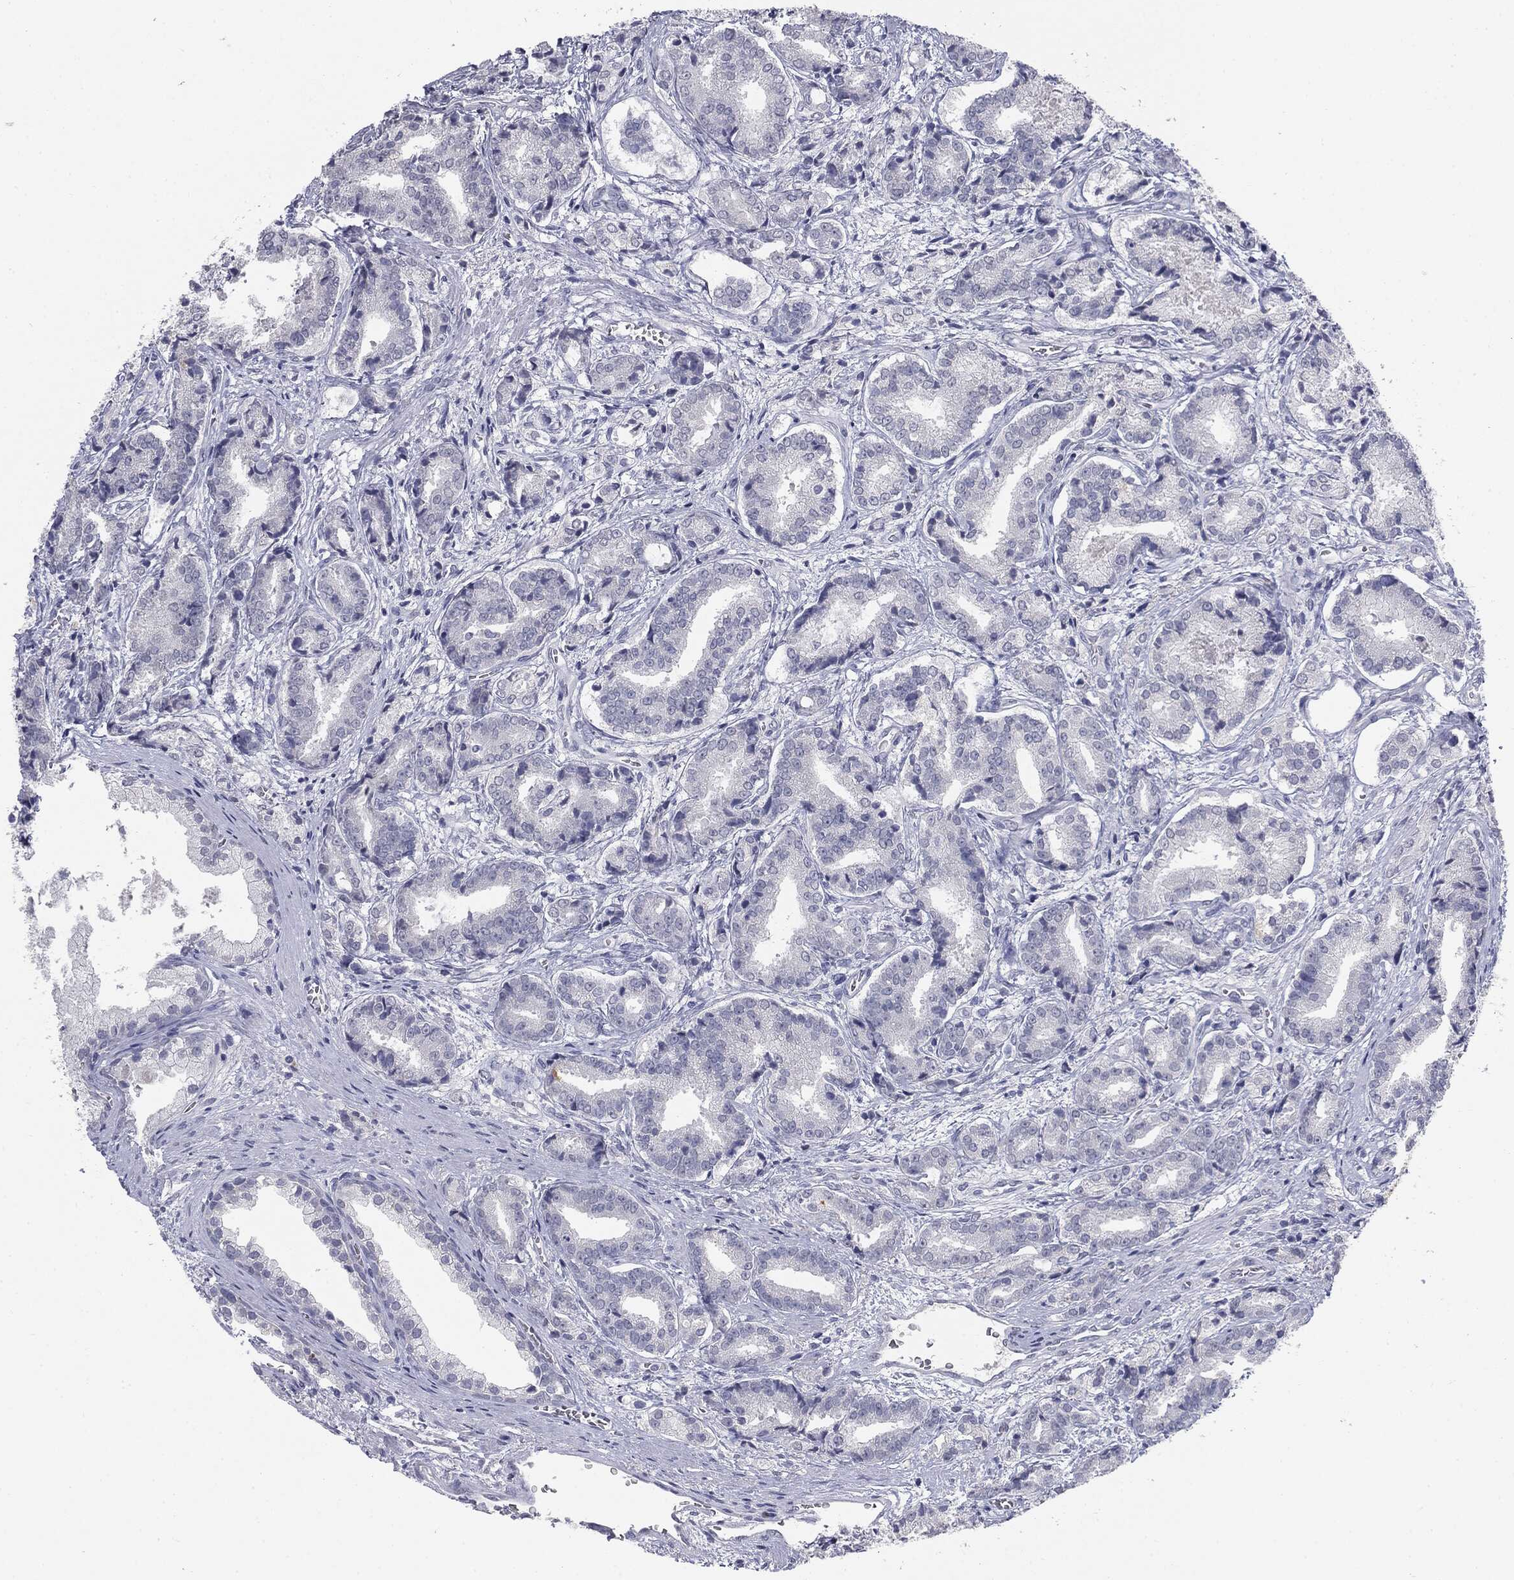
{"staining": {"intensity": "negative", "quantity": "none", "location": "none"}, "tissue": "prostate cancer", "cell_type": "Tumor cells", "image_type": "cancer", "snomed": [{"axis": "morphology", "description": "Adenocarcinoma, High grade"}, {"axis": "topography", "description": "Prostate and seminal vesicle, NOS"}], "caption": "Histopathology image shows no protein expression in tumor cells of prostate adenocarcinoma (high-grade) tissue. Brightfield microscopy of IHC stained with DAB (brown) and hematoxylin (blue), captured at high magnification.", "gene": "MUC1", "patient": {"sex": "male", "age": 61}}